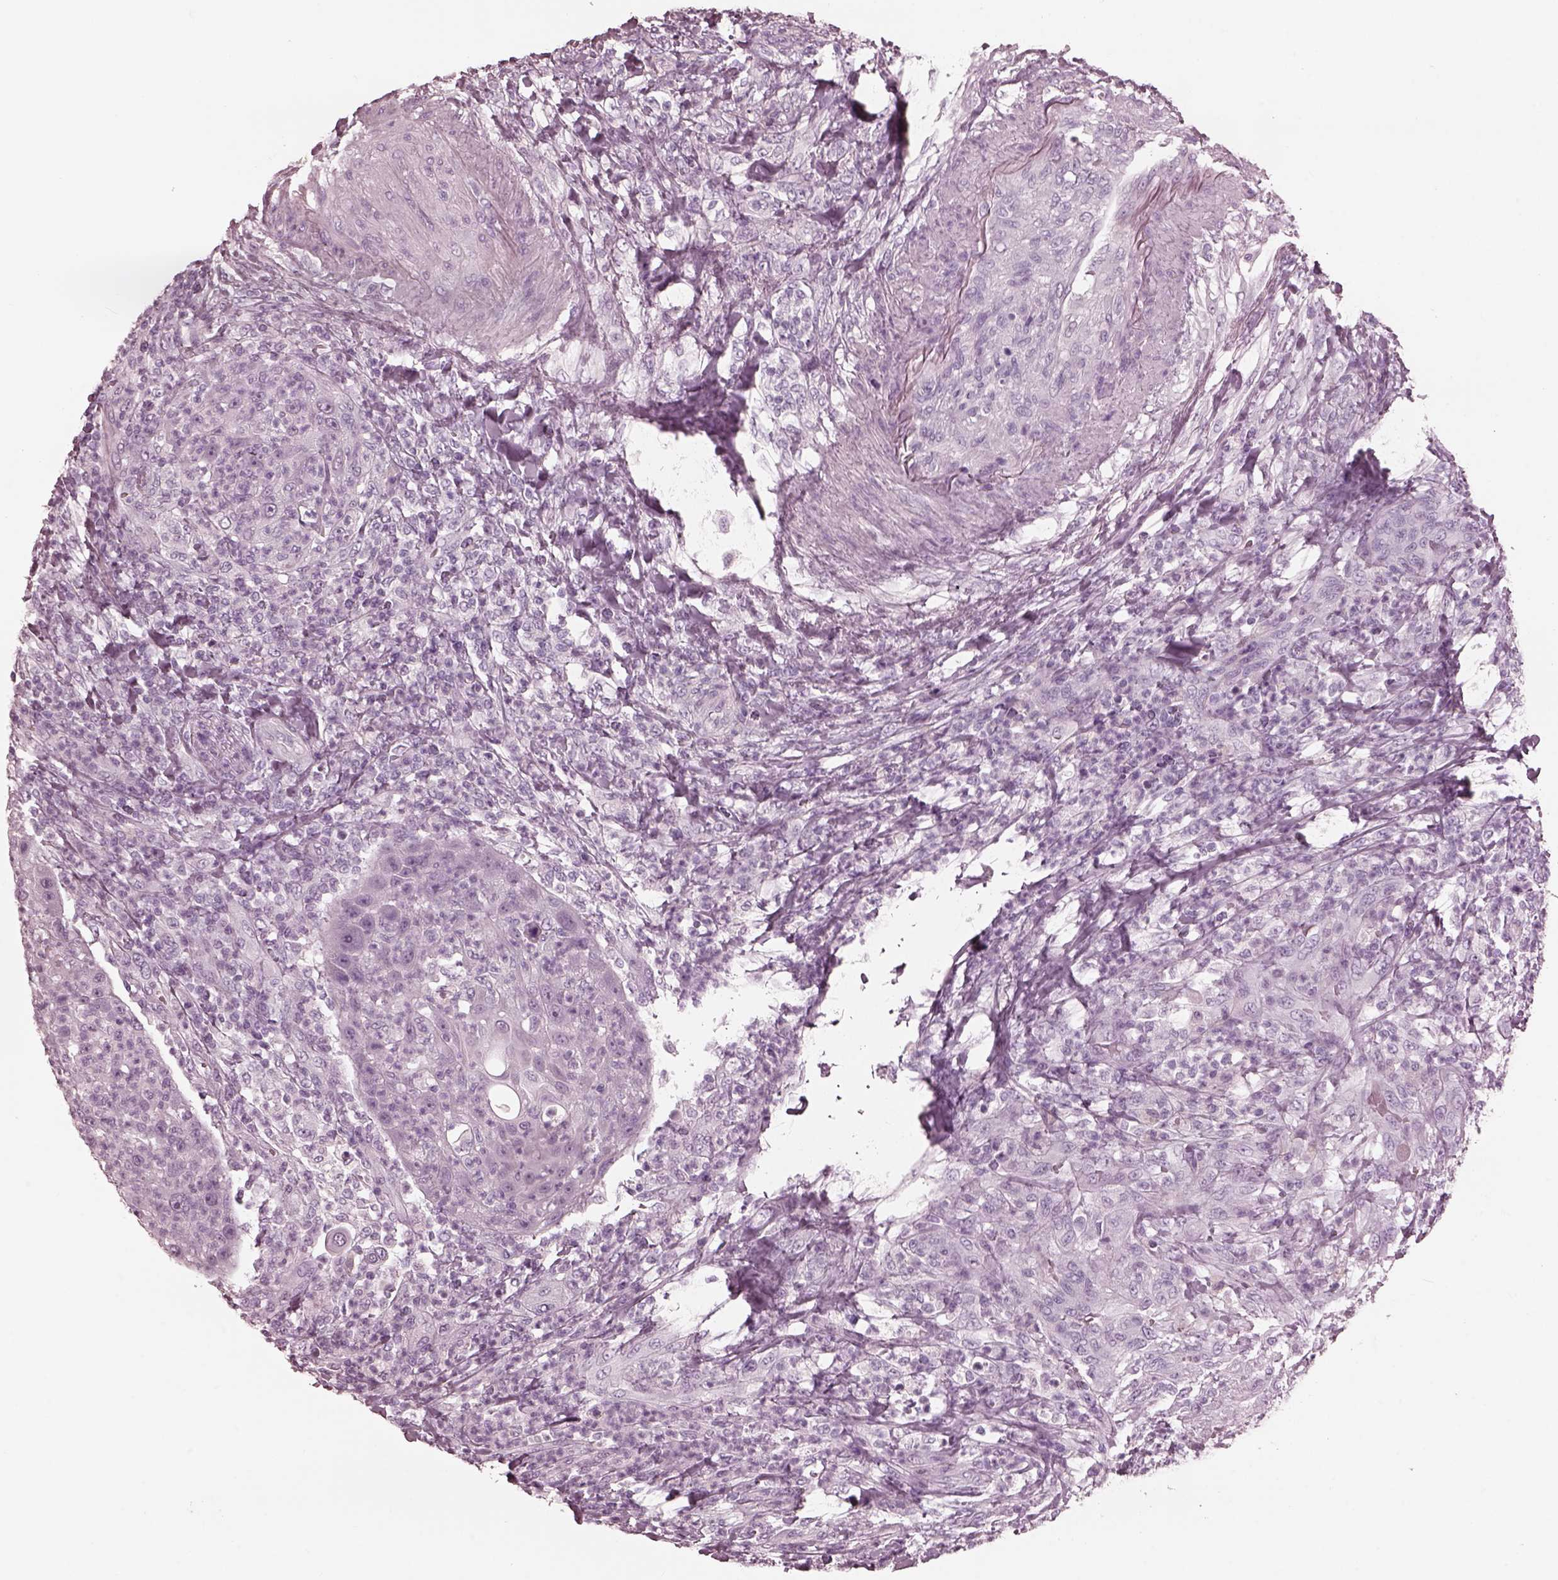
{"staining": {"intensity": "negative", "quantity": "none", "location": "none"}, "tissue": "head and neck cancer", "cell_type": "Tumor cells", "image_type": "cancer", "snomed": [{"axis": "morphology", "description": "Squamous cell carcinoma, NOS"}, {"axis": "topography", "description": "Head-Neck"}], "caption": "Immunohistochemistry of head and neck cancer (squamous cell carcinoma) reveals no expression in tumor cells.", "gene": "FABP9", "patient": {"sex": "male", "age": 69}}